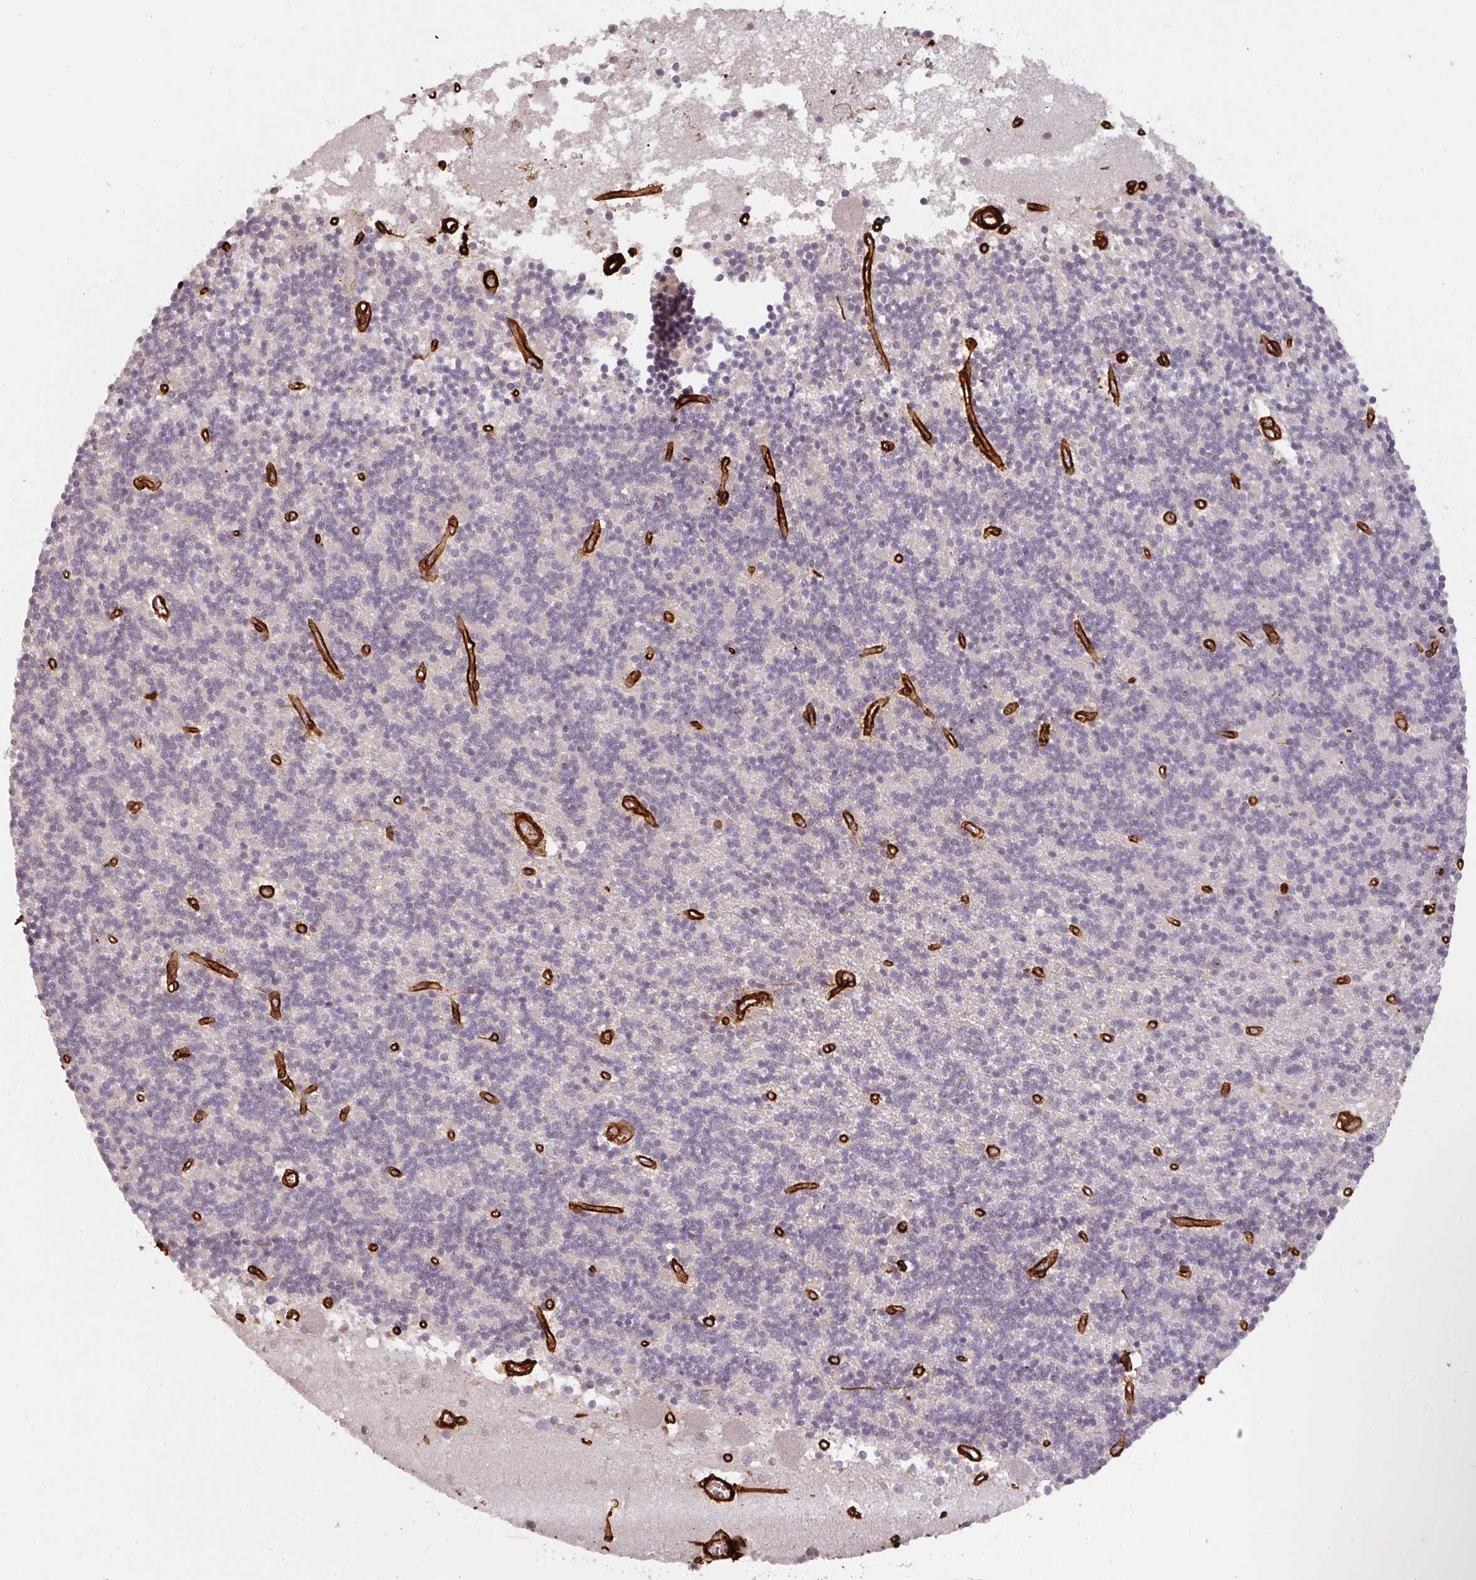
{"staining": {"intensity": "negative", "quantity": "none", "location": "none"}, "tissue": "cerebellum", "cell_type": "Cells in granular layer", "image_type": "normal", "snomed": [{"axis": "morphology", "description": "Normal tissue, NOS"}, {"axis": "topography", "description": "Cerebellum"}], "caption": "The photomicrograph demonstrates no significant staining in cells in granular layer of cerebellum. (DAB (3,3'-diaminobenzidine) immunohistochemistry with hematoxylin counter stain).", "gene": "COL3A1", "patient": {"sex": "male", "age": 54}}